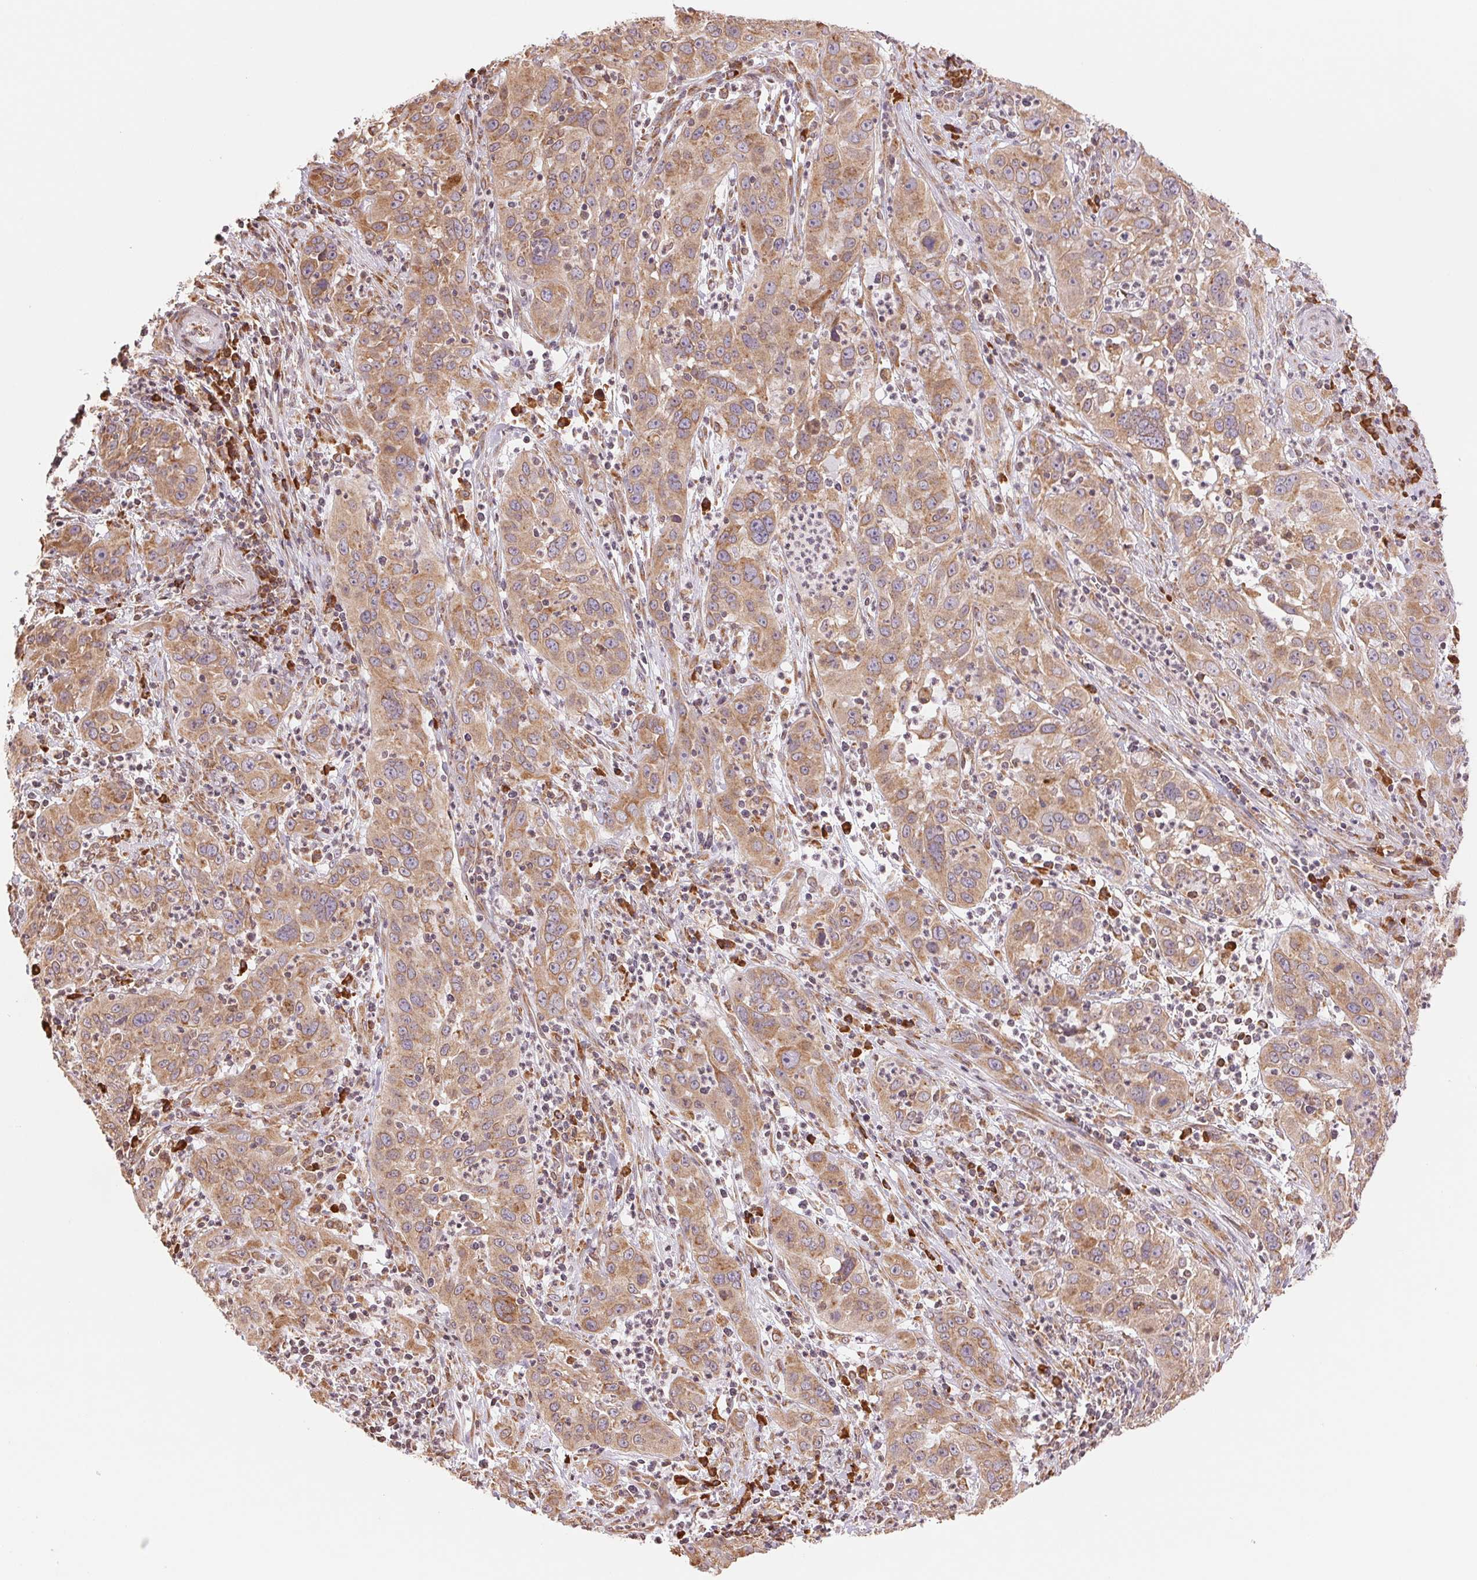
{"staining": {"intensity": "moderate", "quantity": ">75%", "location": "cytoplasmic/membranous"}, "tissue": "cervical cancer", "cell_type": "Tumor cells", "image_type": "cancer", "snomed": [{"axis": "morphology", "description": "Squamous cell carcinoma, NOS"}, {"axis": "topography", "description": "Cervix"}], "caption": "Cervical squamous cell carcinoma stained with a protein marker reveals moderate staining in tumor cells.", "gene": "RPN1", "patient": {"sex": "female", "age": 32}}